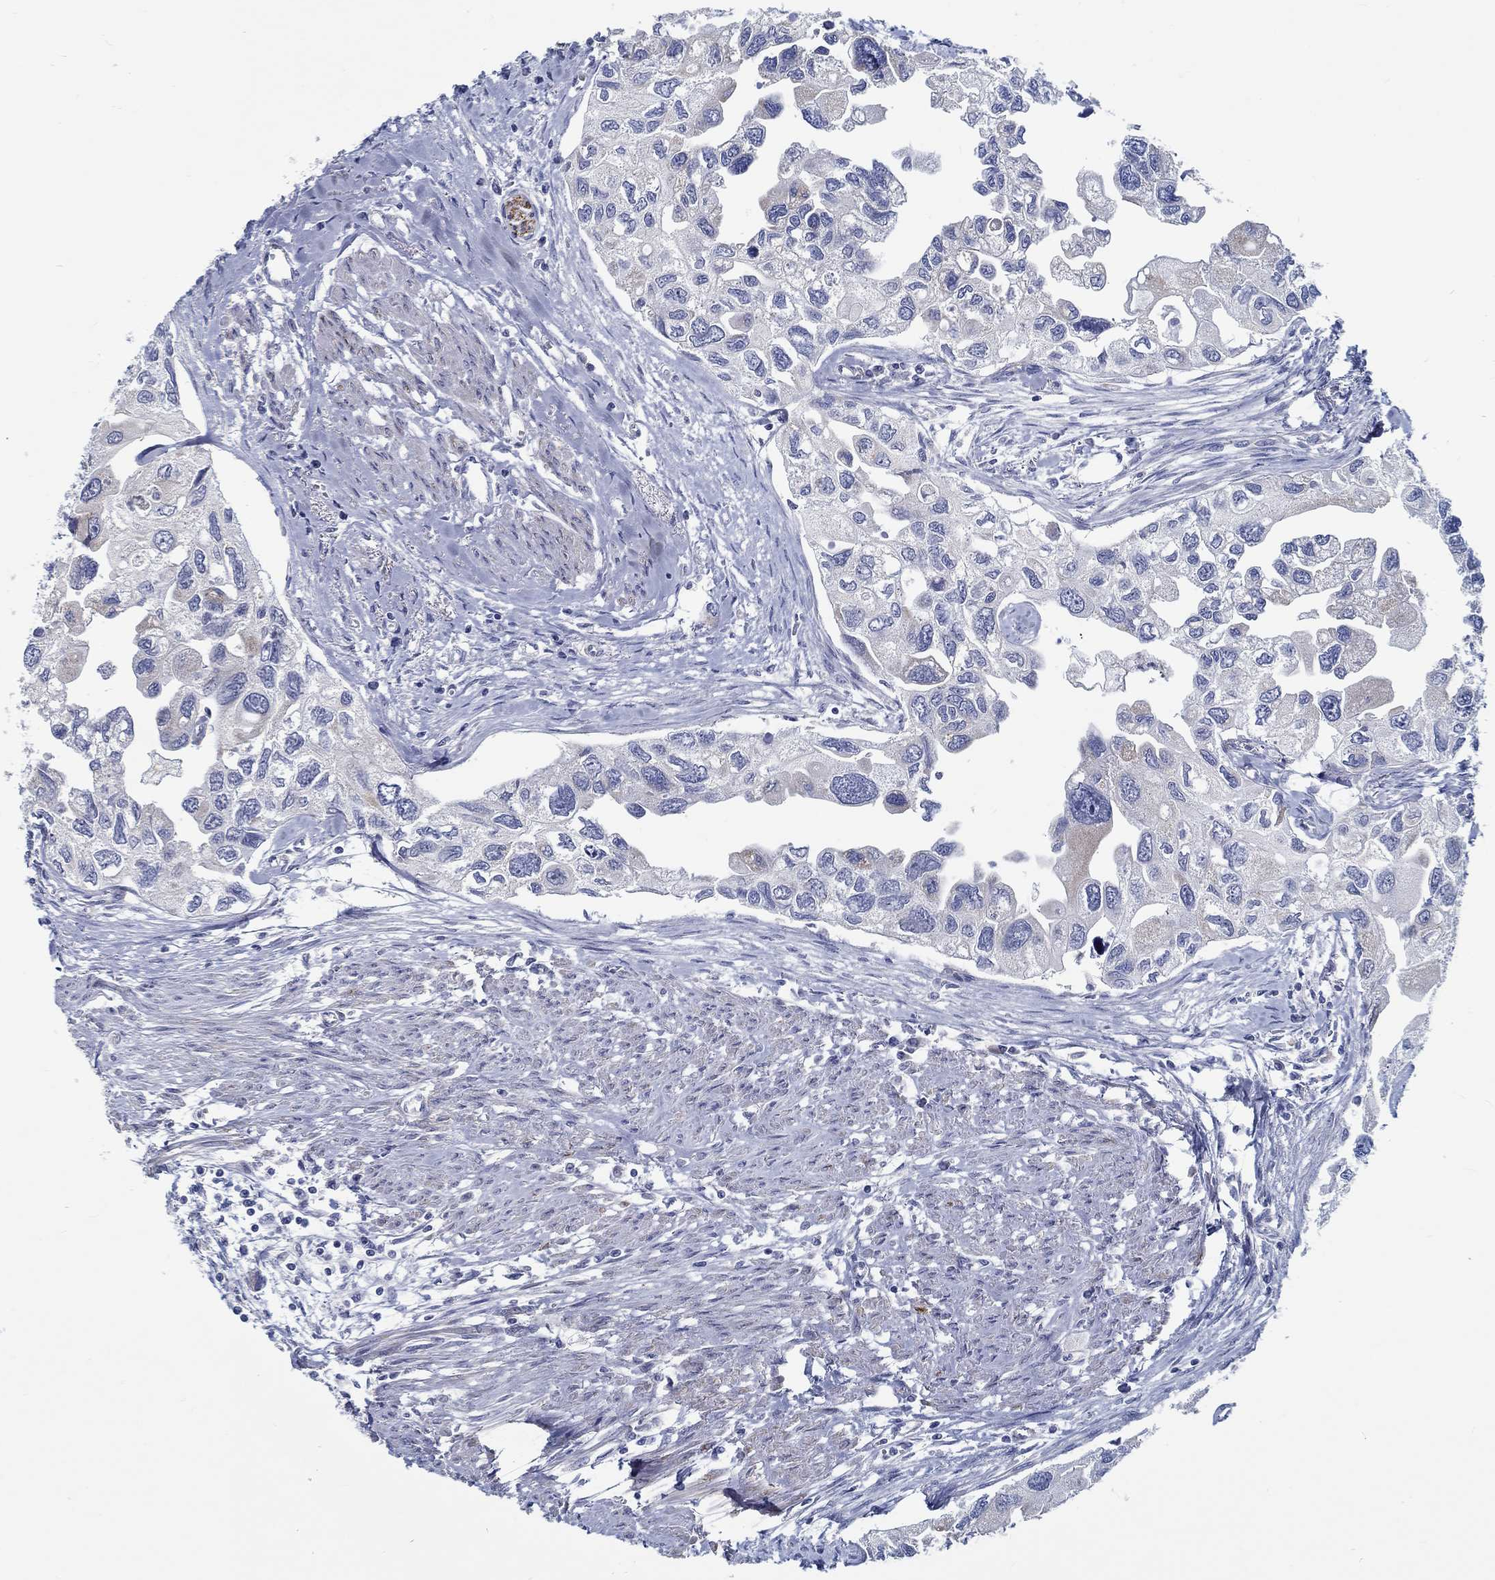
{"staining": {"intensity": "negative", "quantity": "none", "location": "none"}, "tissue": "urothelial cancer", "cell_type": "Tumor cells", "image_type": "cancer", "snomed": [{"axis": "morphology", "description": "Urothelial carcinoma, High grade"}, {"axis": "topography", "description": "Urinary bladder"}], "caption": "DAB (3,3'-diaminobenzidine) immunohistochemical staining of urothelial cancer reveals no significant expression in tumor cells.", "gene": "MYBPC1", "patient": {"sex": "male", "age": 59}}